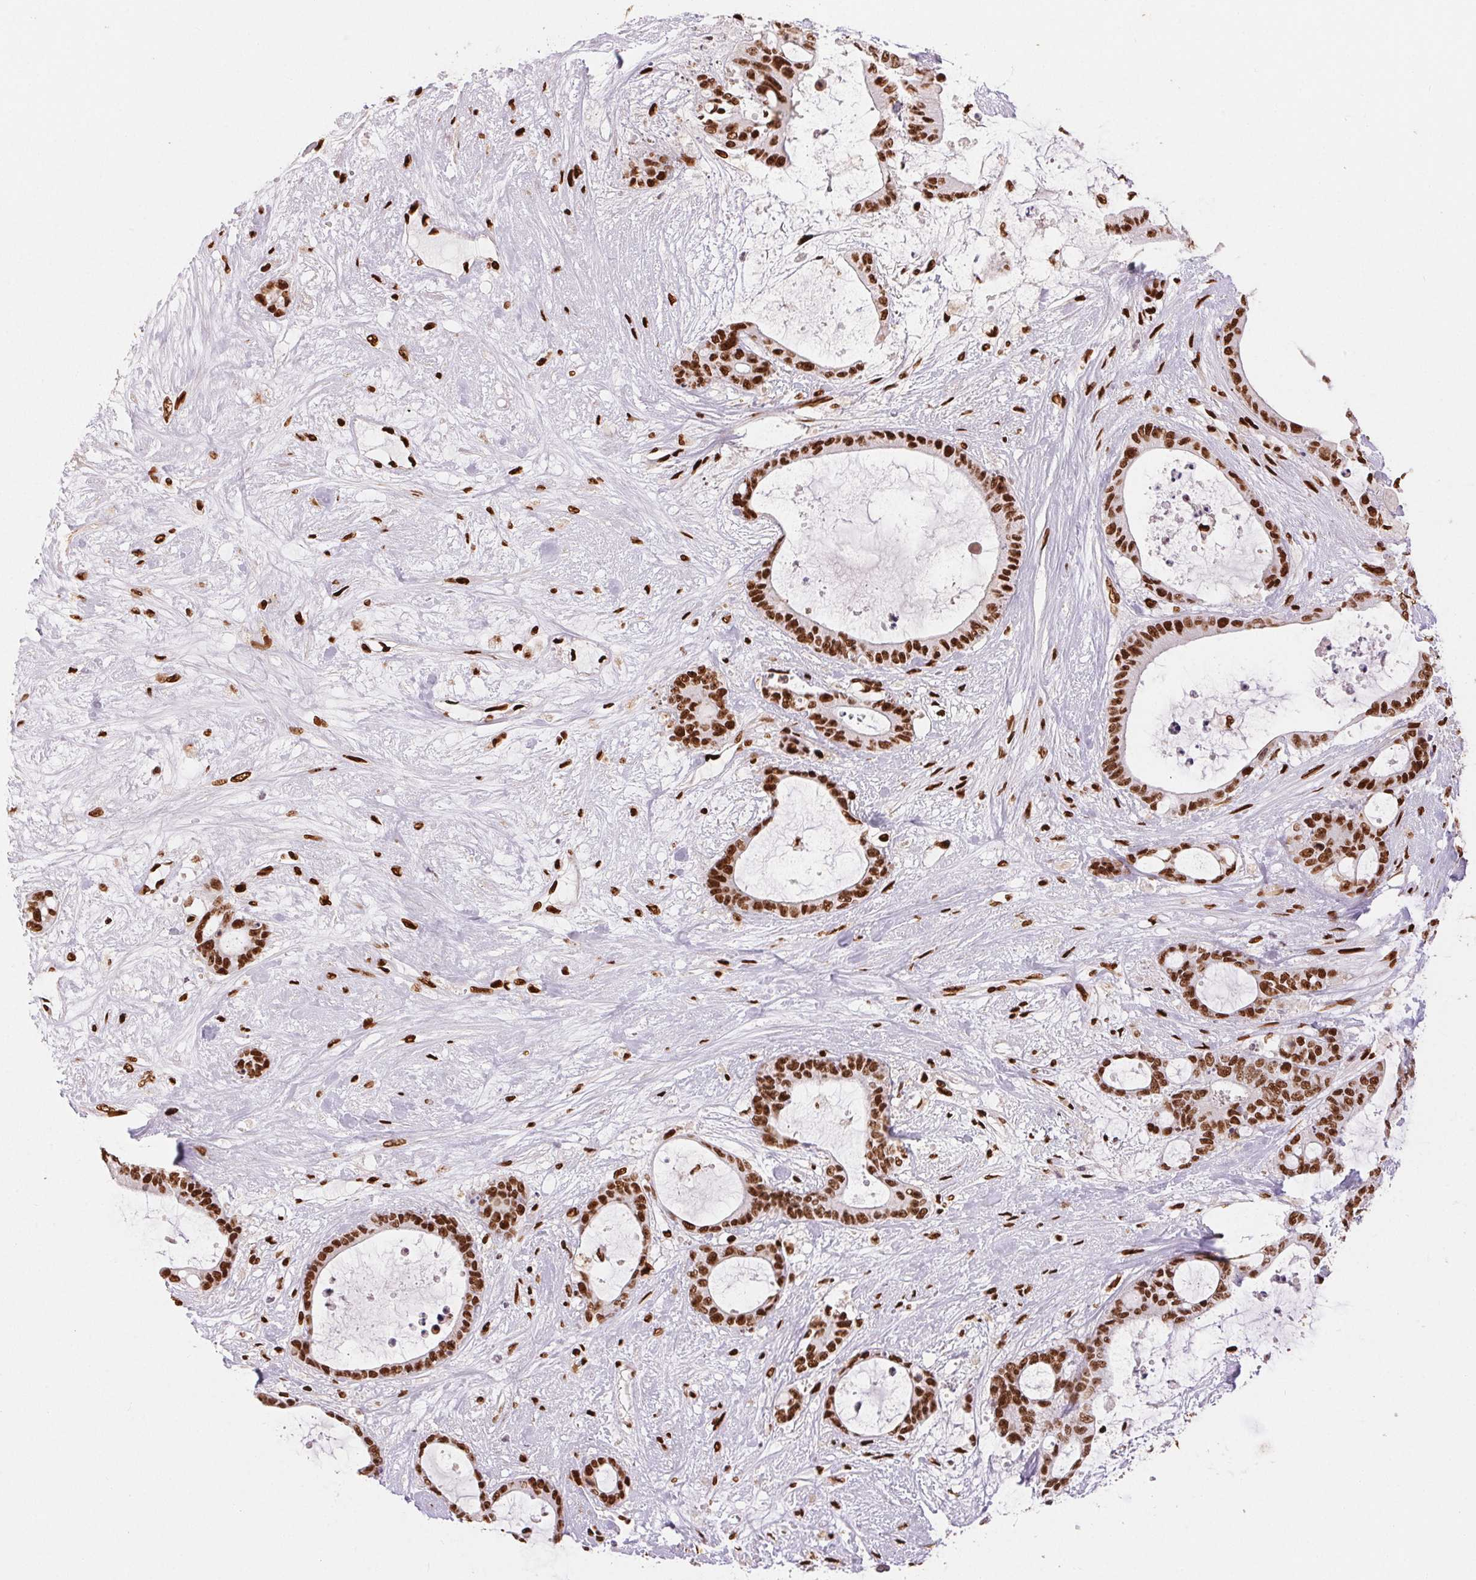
{"staining": {"intensity": "strong", "quantity": ">75%", "location": "nuclear"}, "tissue": "liver cancer", "cell_type": "Tumor cells", "image_type": "cancer", "snomed": [{"axis": "morphology", "description": "Normal tissue, NOS"}, {"axis": "morphology", "description": "Cholangiocarcinoma"}, {"axis": "topography", "description": "Liver"}, {"axis": "topography", "description": "Peripheral nerve tissue"}], "caption": "High-magnification brightfield microscopy of liver cancer (cholangiocarcinoma) stained with DAB (3,3'-diaminobenzidine) (brown) and counterstained with hematoxylin (blue). tumor cells exhibit strong nuclear staining is seen in approximately>75% of cells. Using DAB (brown) and hematoxylin (blue) stains, captured at high magnification using brightfield microscopy.", "gene": "ZNF80", "patient": {"sex": "female", "age": 73}}